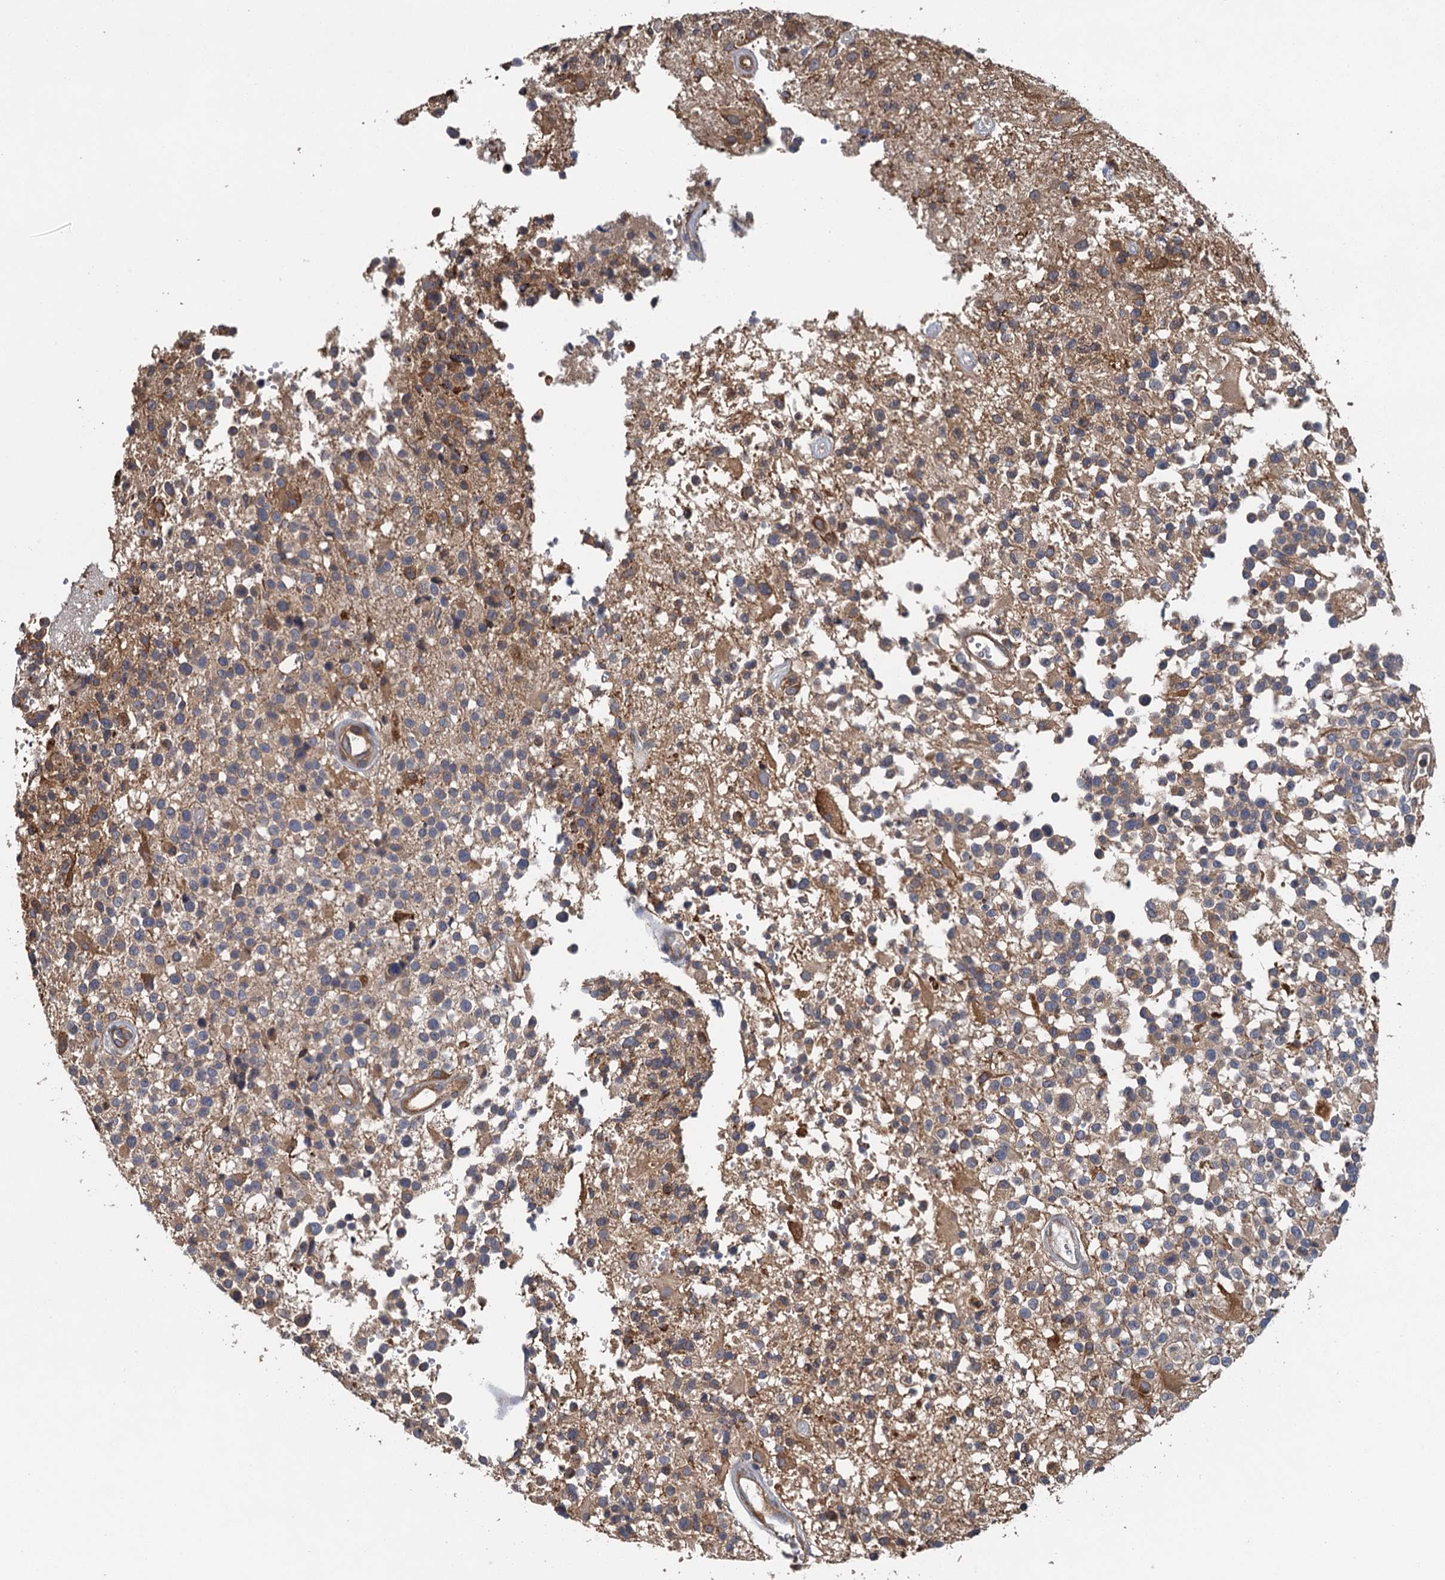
{"staining": {"intensity": "moderate", "quantity": "<25%", "location": "cytoplasmic/membranous"}, "tissue": "glioma", "cell_type": "Tumor cells", "image_type": "cancer", "snomed": [{"axis": "morphology", "description": "Glioma, malignant, High grade"}, {"axis": "morphology", "description": "Glioblastoma, NOS"}, {"axis": "topography", "description": "Brain"}], "caption": "Immunohistochemical staining of glioma displays low levels of moderate cytoplasmic/membranous protein expression in about <25% of tumor cells.", "gene": "MEAK7", "patient": {"sex": "male", "age": 60}}